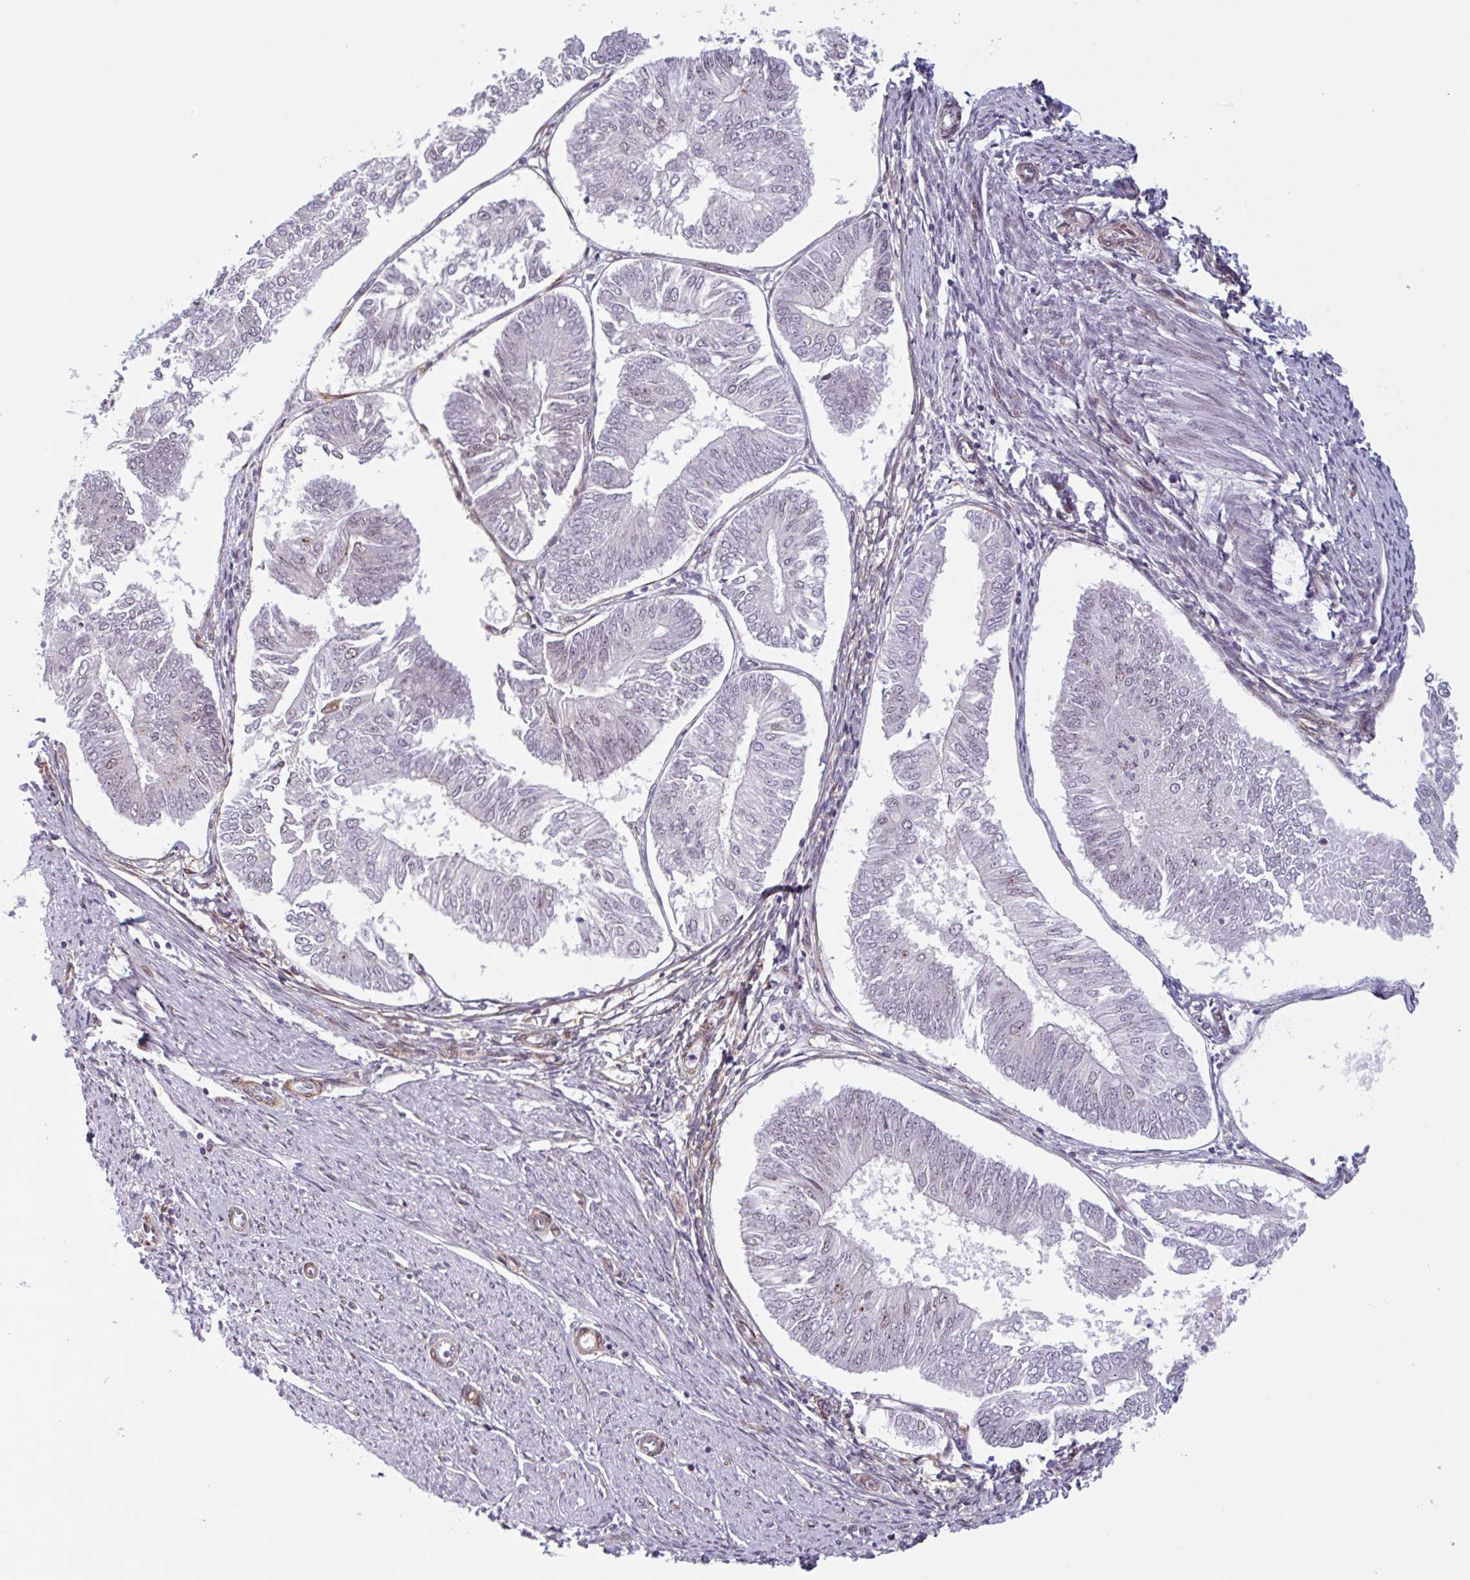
{"staining": {"intensity": "negative", "quantity": "none", "location": "none"}, "tissue": "endometrial cancer", "cell_type": "Tumor cells", "image_type": "cancer", "snomed": [{"axis": "morphology", "description": "Adenocarcinoma, NOS"}, {"axis": "topography", "description": "Endometrium"}], "caption": "An immunohistochemistry (IHC) histopathology image of endometrial cancer is shown. There is no staining in tumor cells of endometrial cancer.", "gene": "TMEM119", "patient": {"sex": "female", "age": 58}}